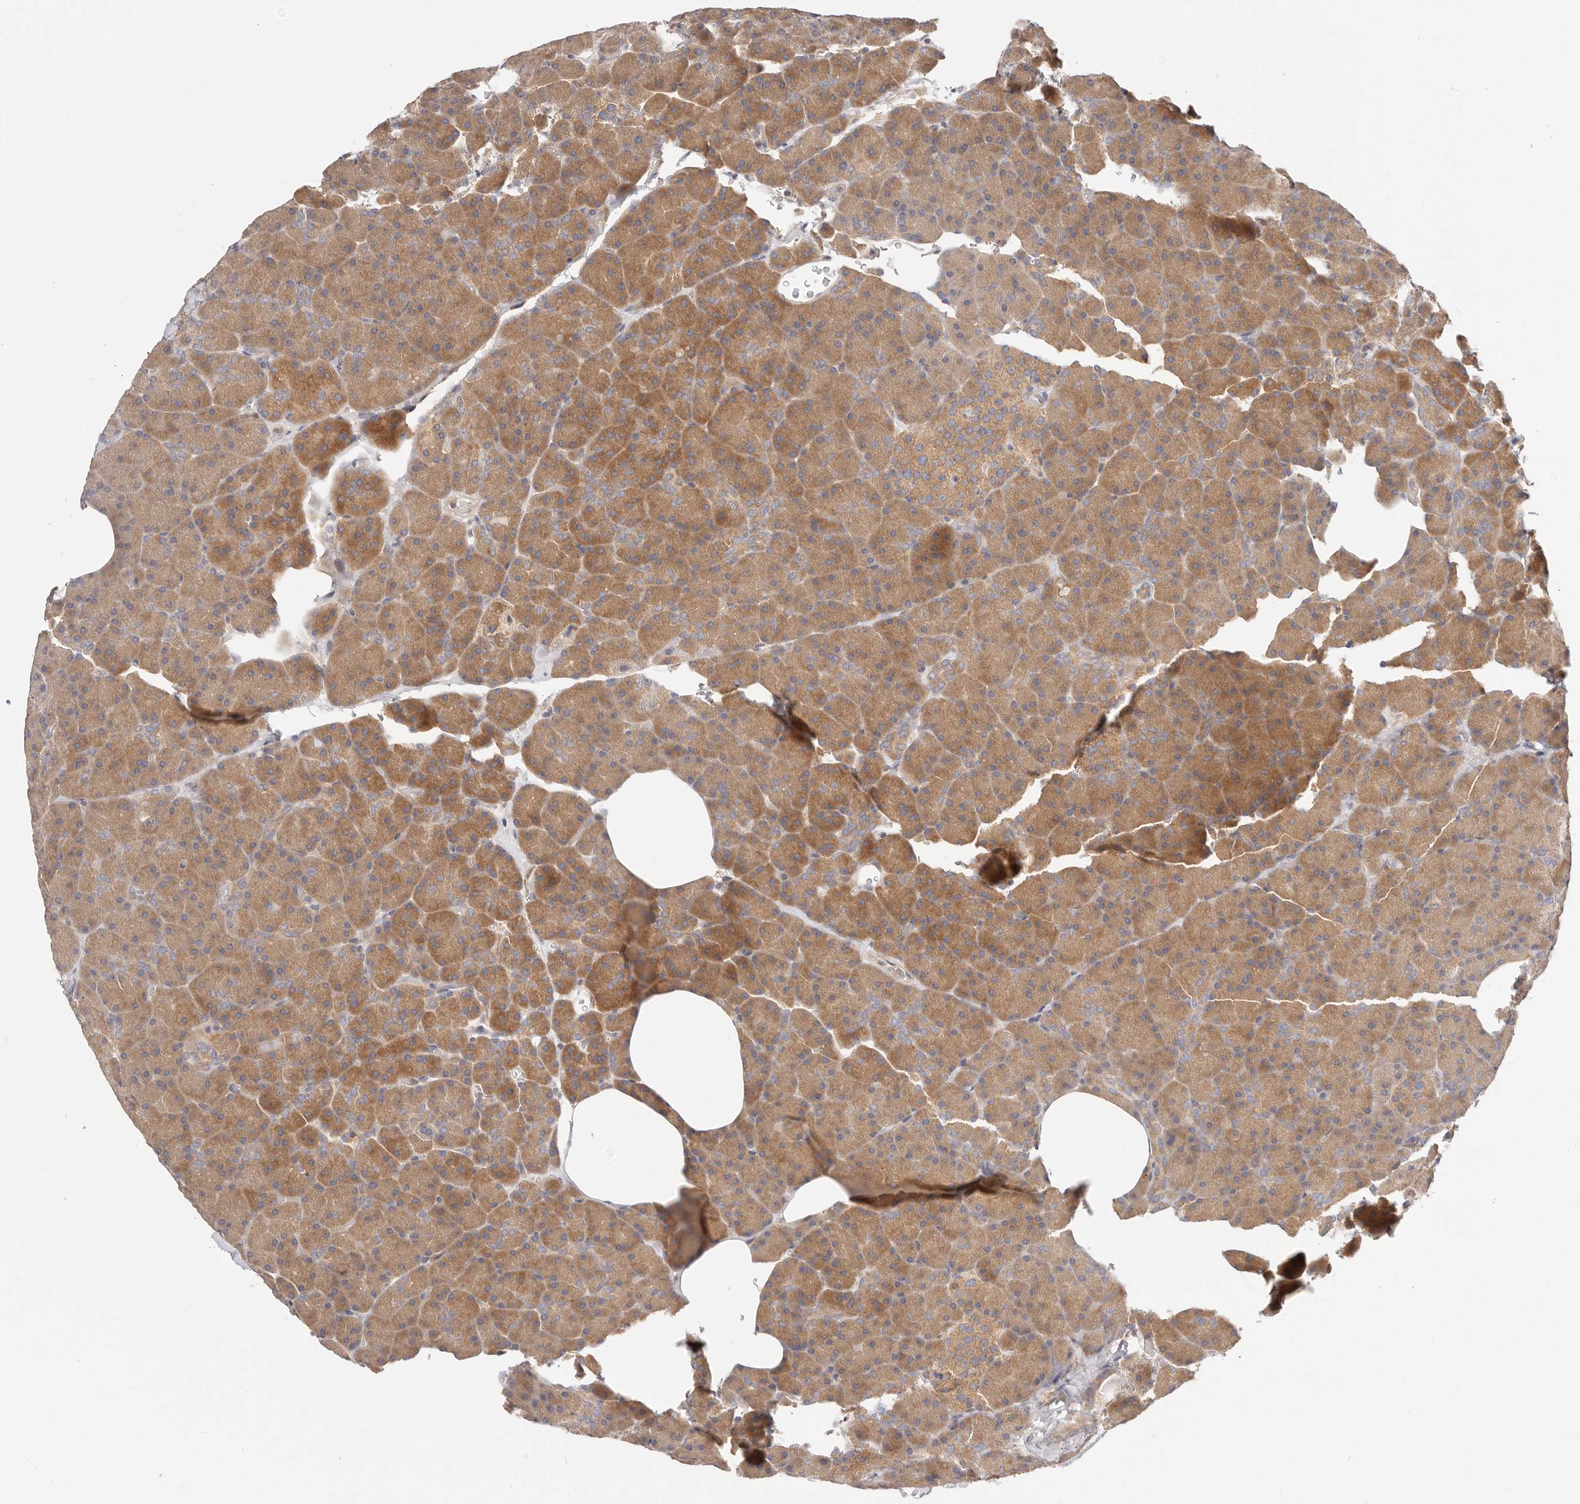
{"staining": {"intensity": "moderate", "quantity": ">75%", "location": "cytoplasmic/membranous"}, "tissue": "pancreas", "cell_type": "Exocrine glandular cells", "image_type": "normal", "snomed": [{"axis": "morphology", "description": "Normal tissue, NOS"}, {"axis": "morphology", "description": "Carcinoid, malignant, NOS"}, {"axis": "topography", "description": "Pancreas"}], "caption": "A micrograph of pancreas stained for a protein exhibits moderate cytoplasmic/membranous brown staining in exocrine glandular cells.", "gene": "KCMF1", "patient": {"sex": "female", "age": 35}}